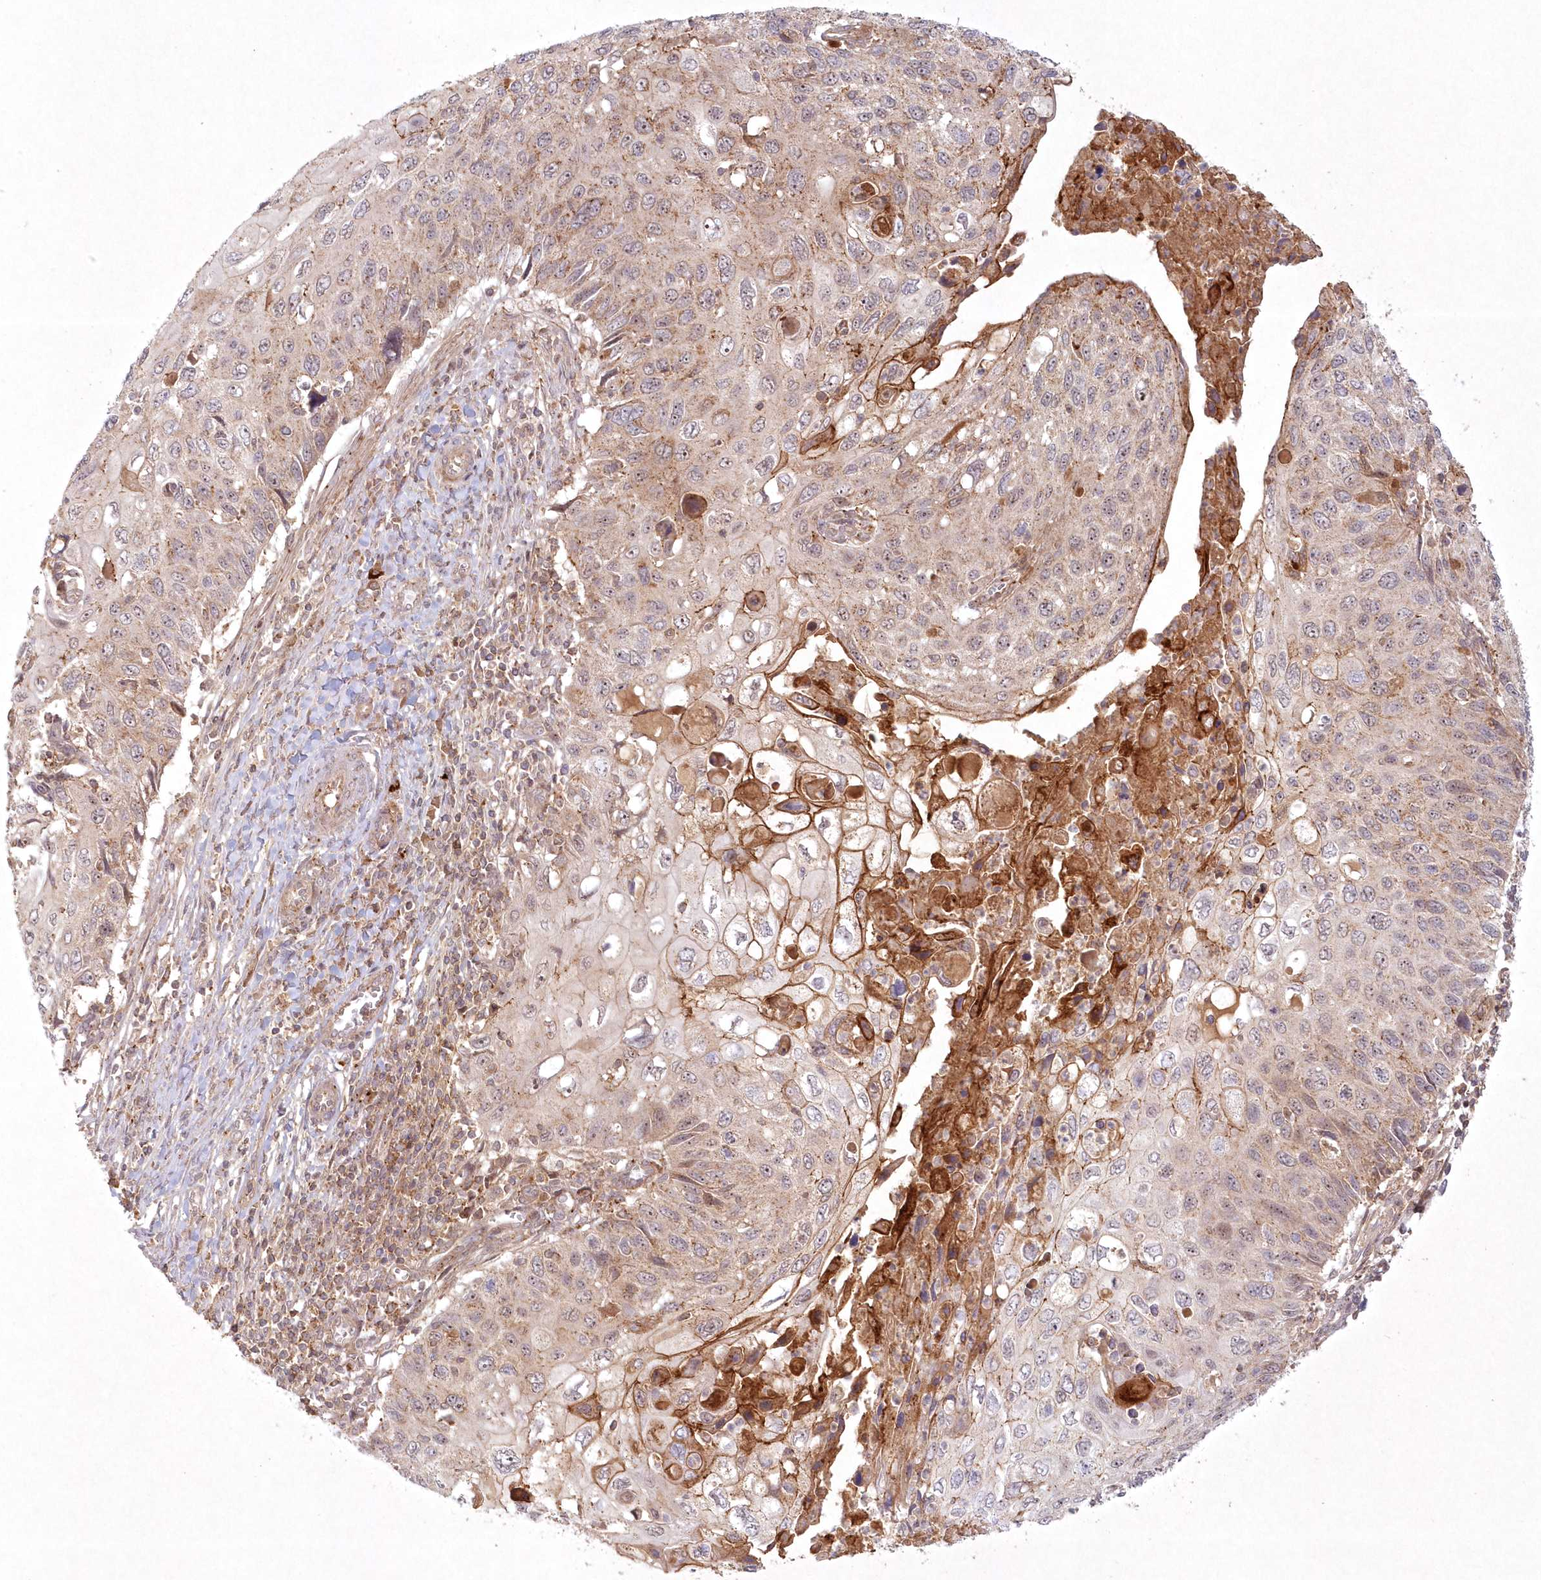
{"staining": {"intensity": "moderate", "quantity": "<25%", "location": "cytoplasmic/membranous,nuclear"}, "tissue": "cervical cancer", "cell_type": "Tumor cells", "image_type": "cancer", "snomed": [{"axis": "morphology", "description": "Squamous cell carcinoma, NOS"}, {"axis": "topography", "description": "Cervix"}], "caption": "This image demonstrates immunohistochemistry (IHC) staining of cervical squamous cell carcinoma, with low moderate cytoplasmic/membranous and nuclear expression in about <25% of tumor cells.", "gene": "TOGARAM2", "patient": {"sex": "female", "age": 70}}